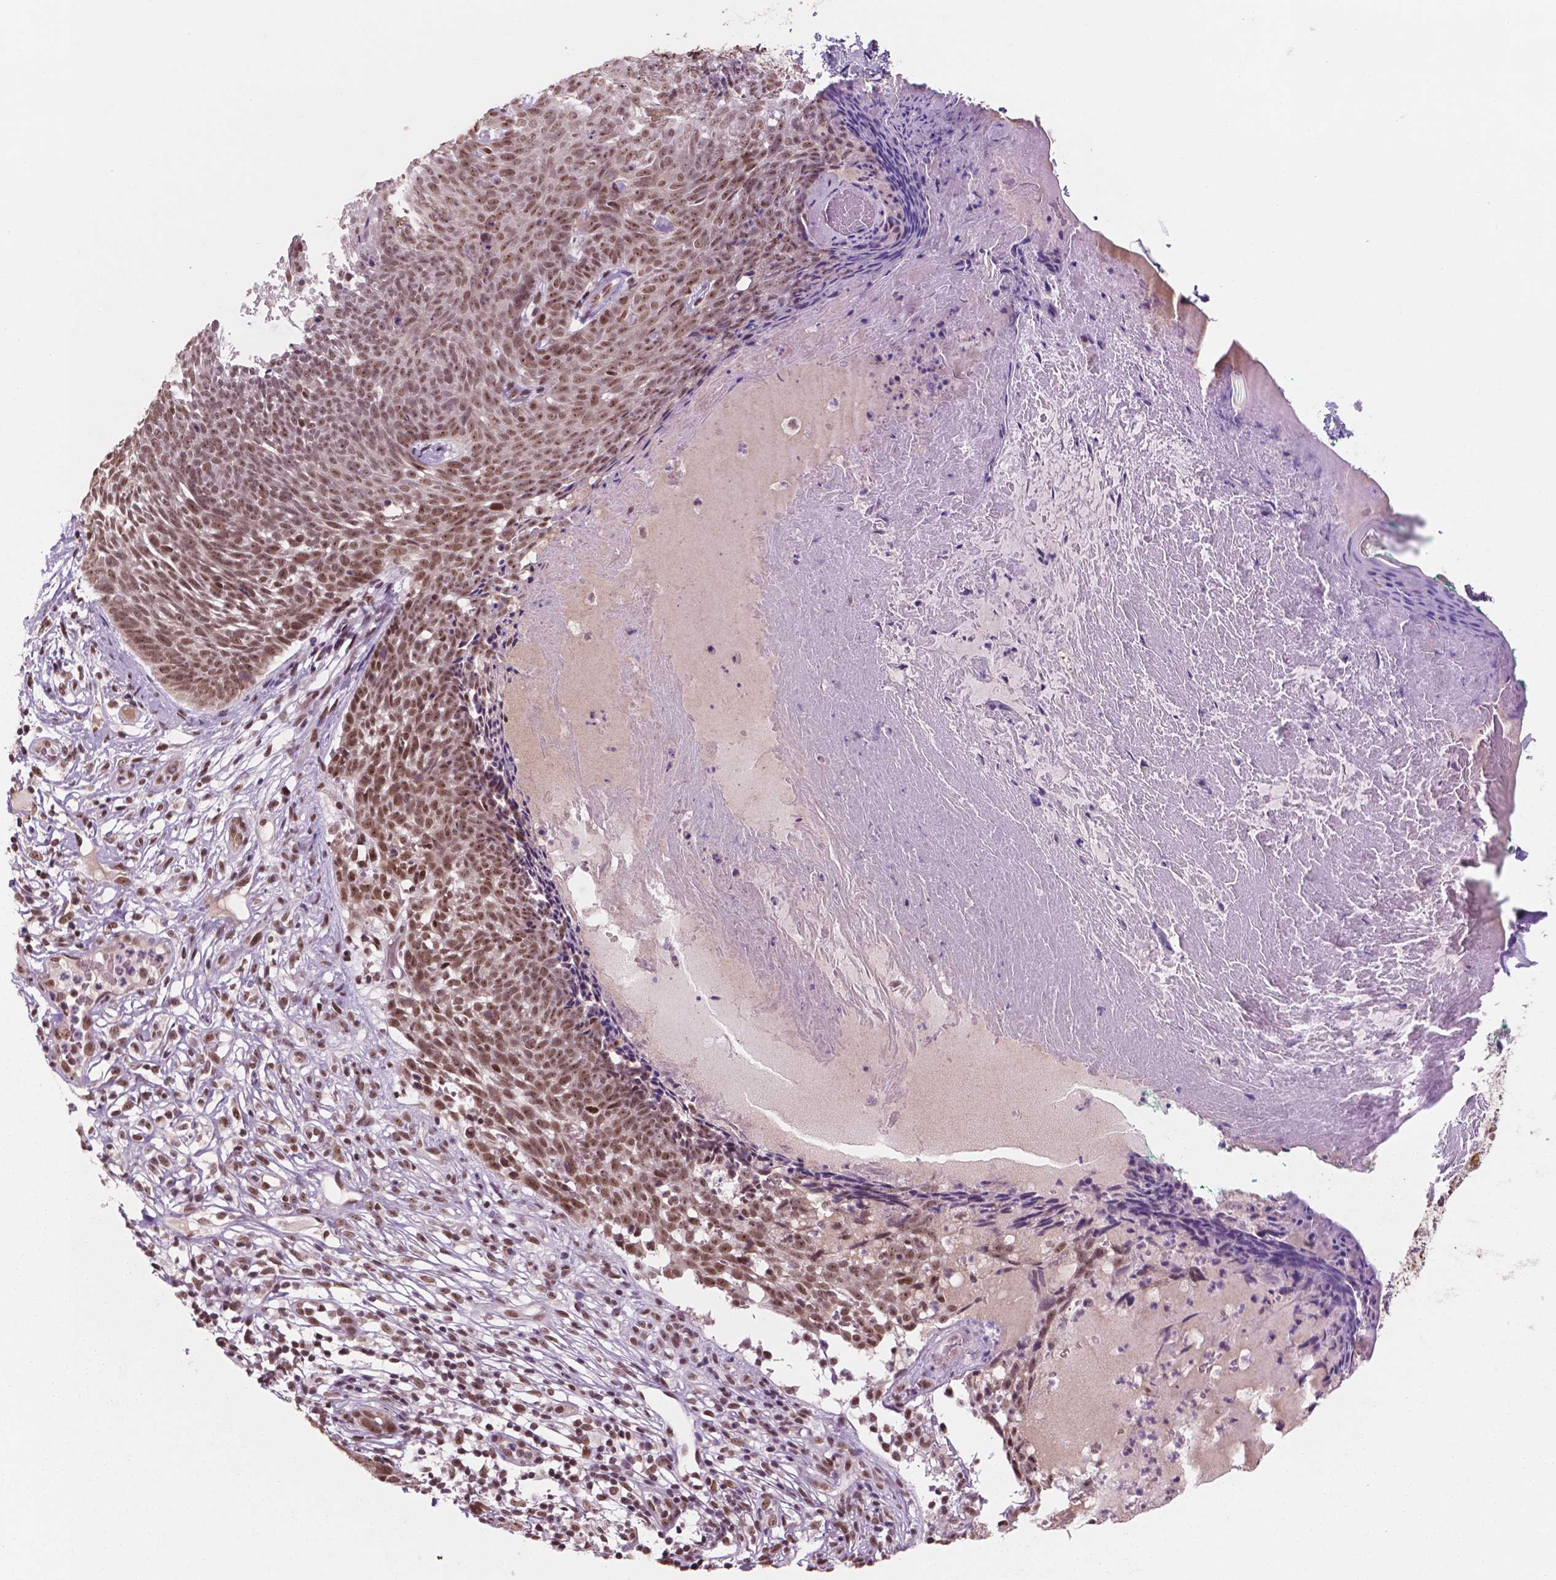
{"staining": {"intensity": "moderate", "quantity": ">75%", "location": "nuclear"}, "tissue": "skin cancer", "cell_type": "Tumor cells", "image_type": "cancer", "snomed": [{"axis": "morphology", "description": "Basal cell carcinoma"}, {"axis": "topography", "description": "Skin"}], "caption": "An IHC histopathology image of neoplastic tissue is shown. Protein staining in brown highlights moderate nuclear positivity in skin cancer within tumor cells. (DAB (3,3'-diaminobenzidine) IHC, brown staining for protein, blue staining for nuclei).", "gene": "POLR2E", "patient": {"sex": "male", "age": 85}}